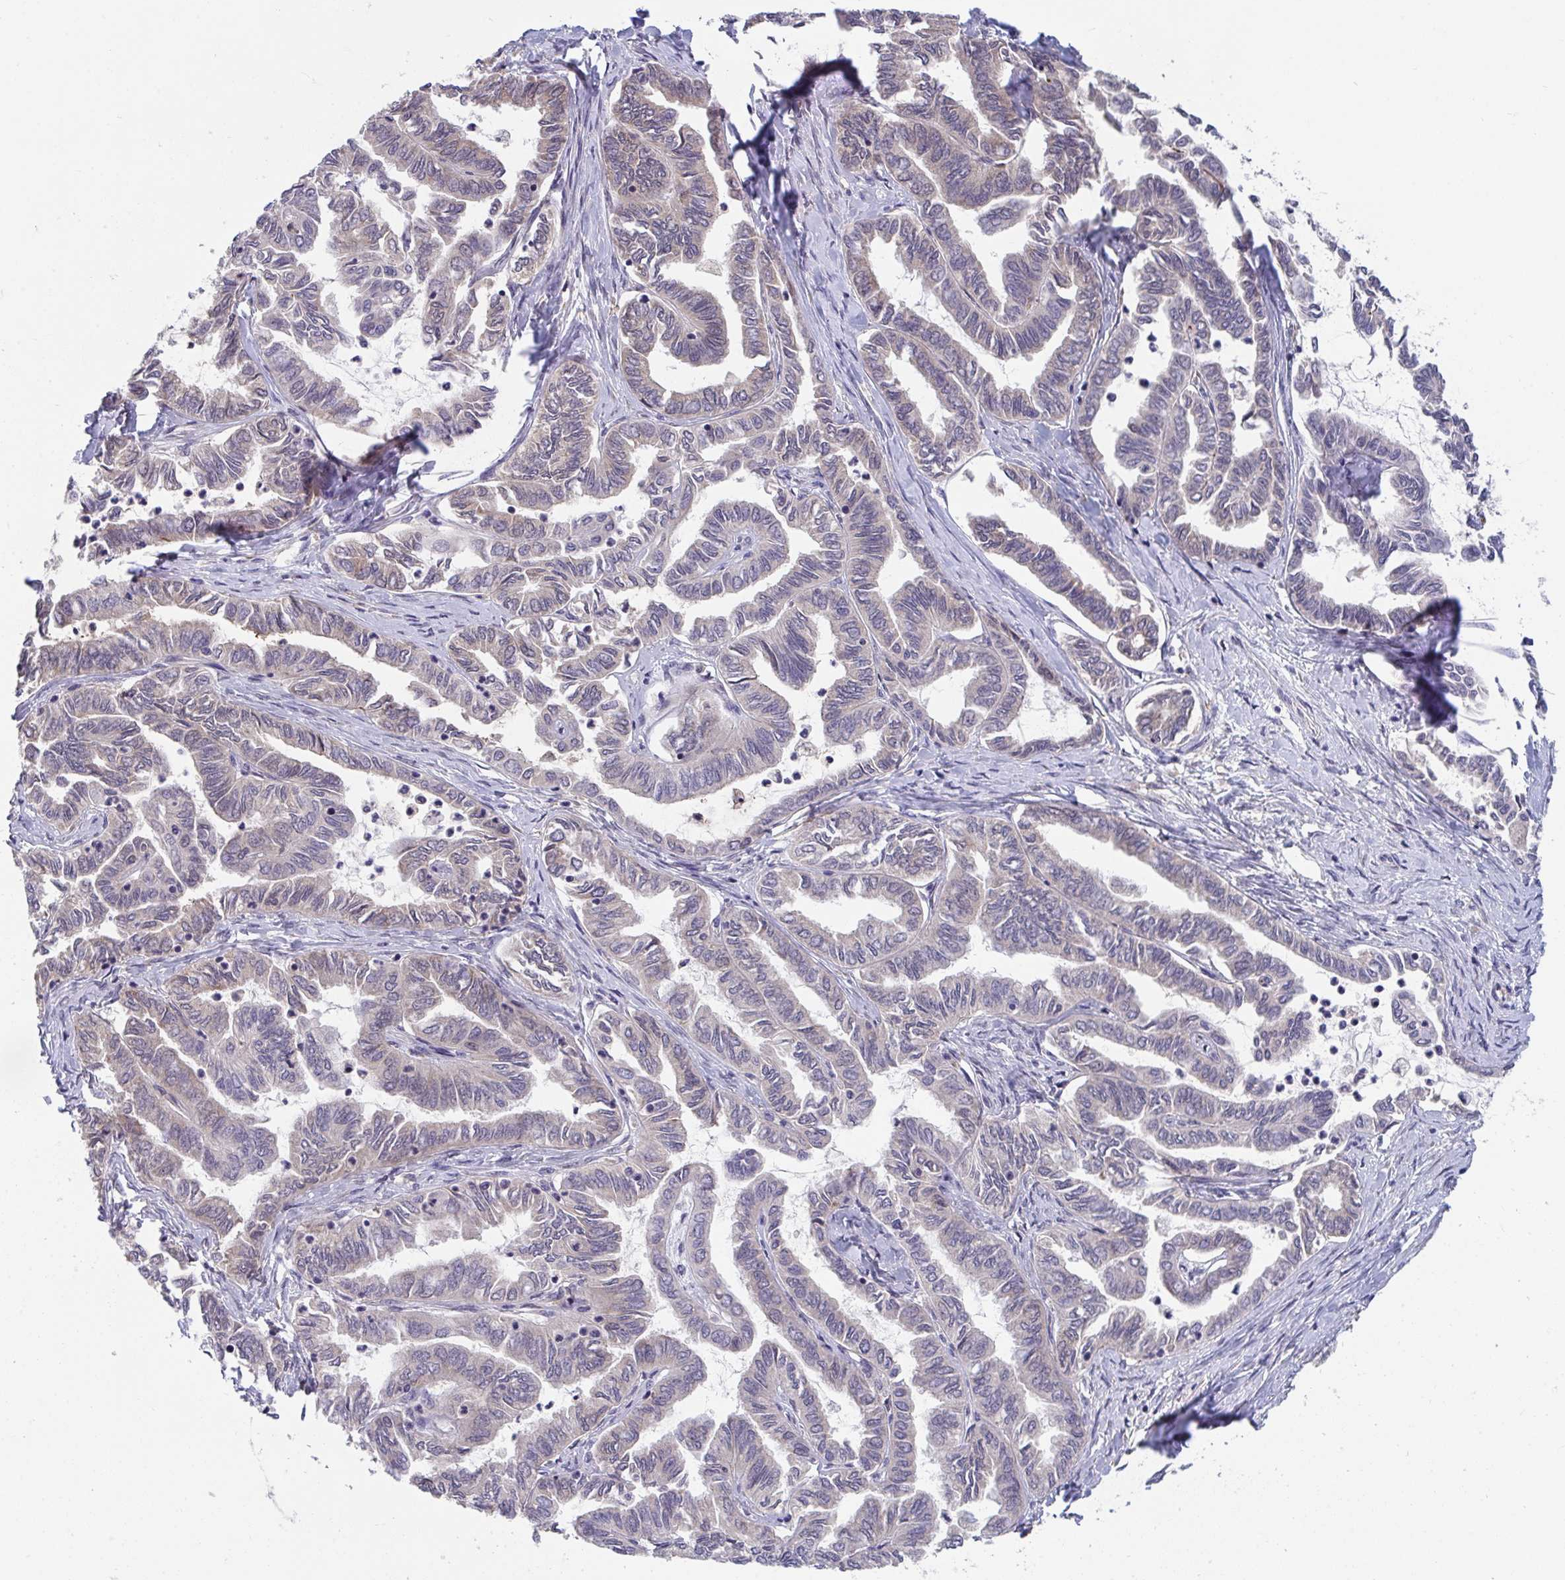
{"staining": {"intensity": "weak", "quantity": "<25%", "location": "cytoplasmic/membranous"}, "tissue": "ovarian cancer", "cell_type": "Tumor cells", "image_type": "cancer", "snomed": [{"axis": "morphology", "description": "Carcinoma, endometroid"}, {"axis": "topography", "description": "Ovary"}], "caption": "Protein analysis of ovarian cancer (endometroid carcinoma) reveals no significant positivity in tumor cells.", "gene": "SUSD4", "patient": {"sex": "female", "age": 70}}